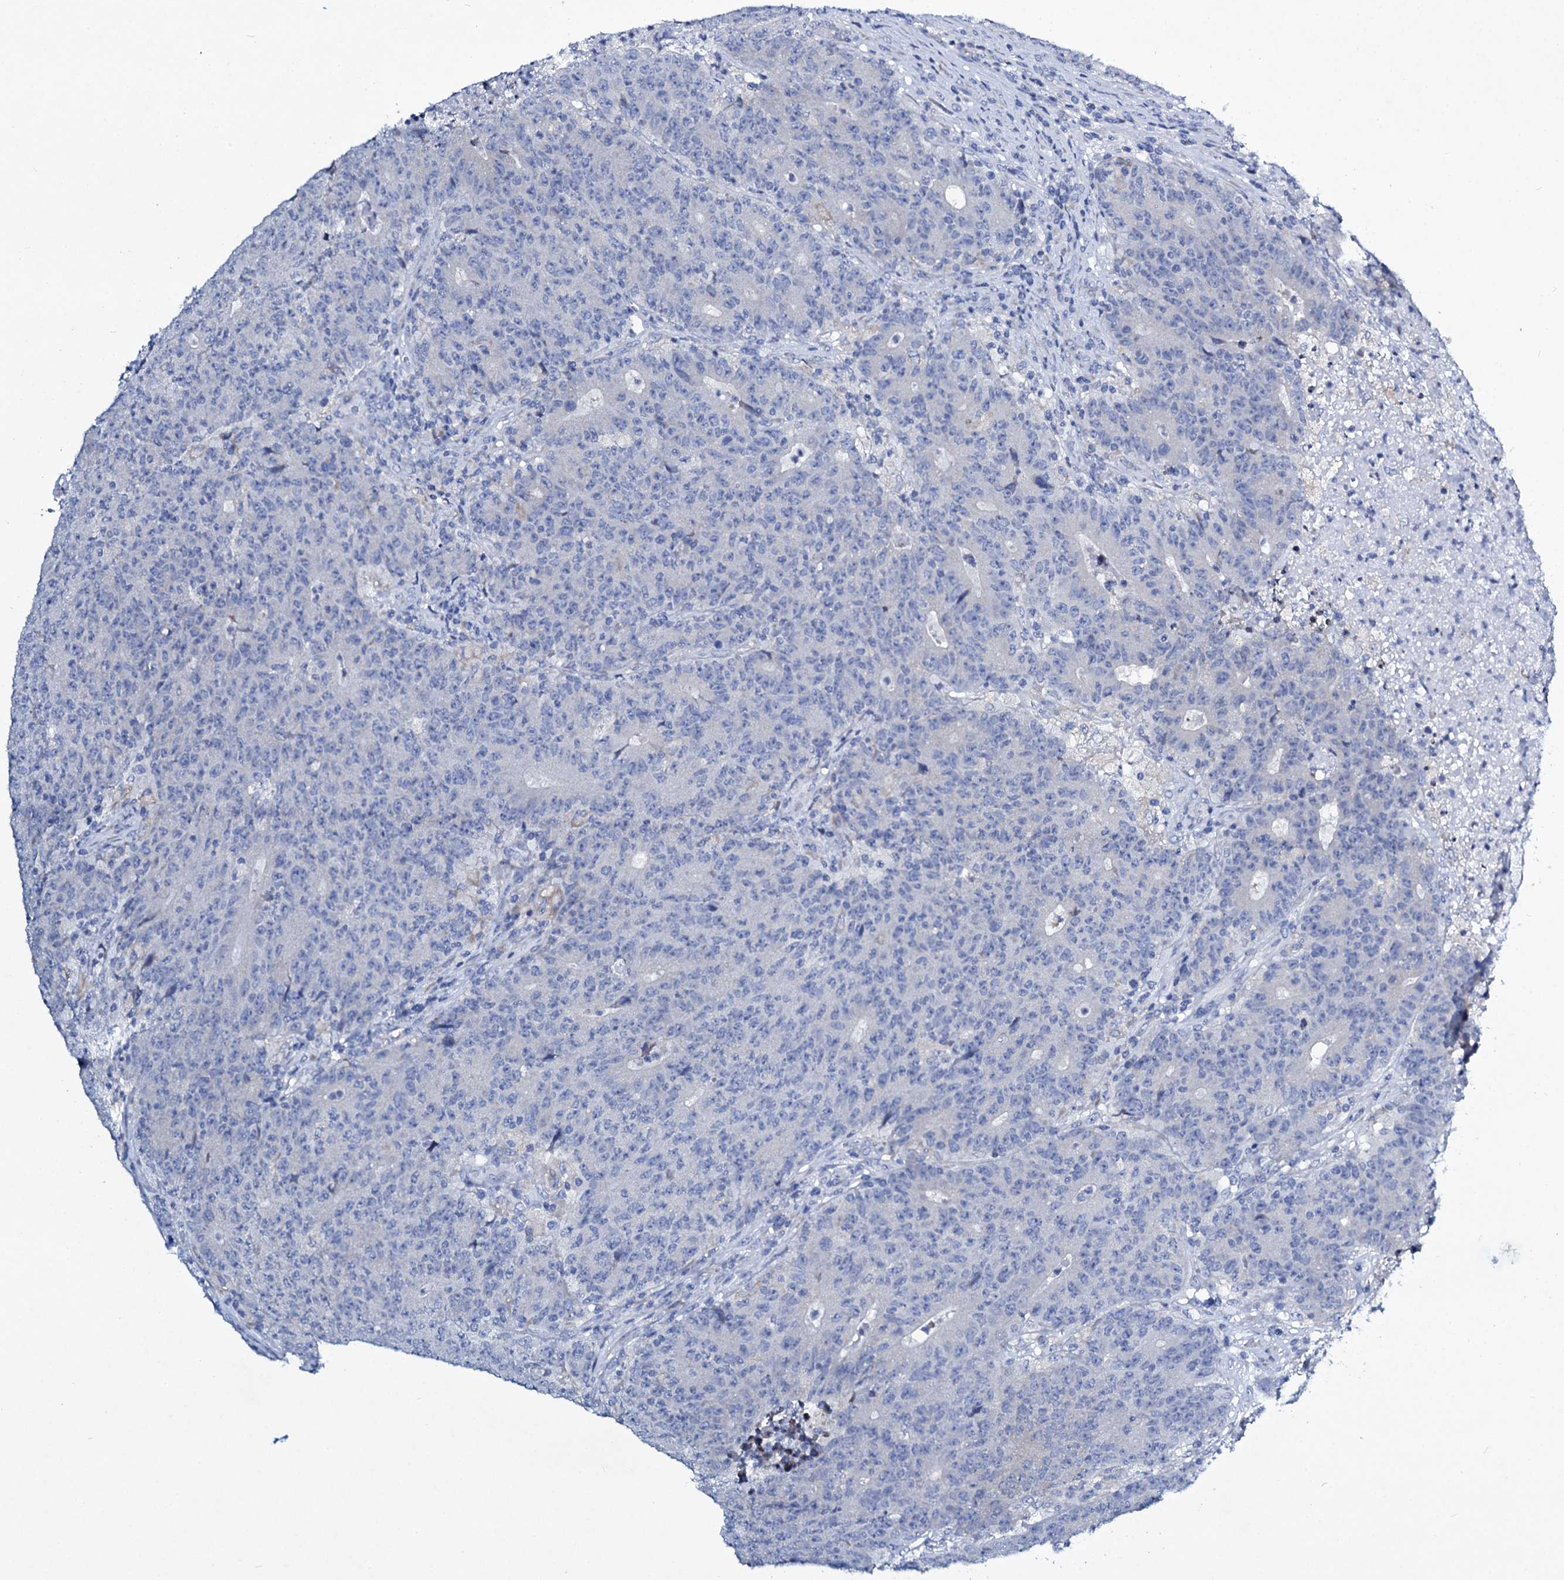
{"staining": {"intensity": "negative", "quantity": "none", "location": "none"}, "tissue": "colorectal cancer", "cell_type": "Tumor cells", "image_type": "cancer", "snomed": [{"axis": "morphology", "description": "Adenocarcinoma, NOS"}, {"axis": "topography", "description": "Colon"}], "caption": "The immunohistochemistry (IHC) histopathology image has no significant expression in tumor cells of colorectal cancer tissue.", "gene": "TPGS2", "patient": {"sex": "female", "age": 75}}